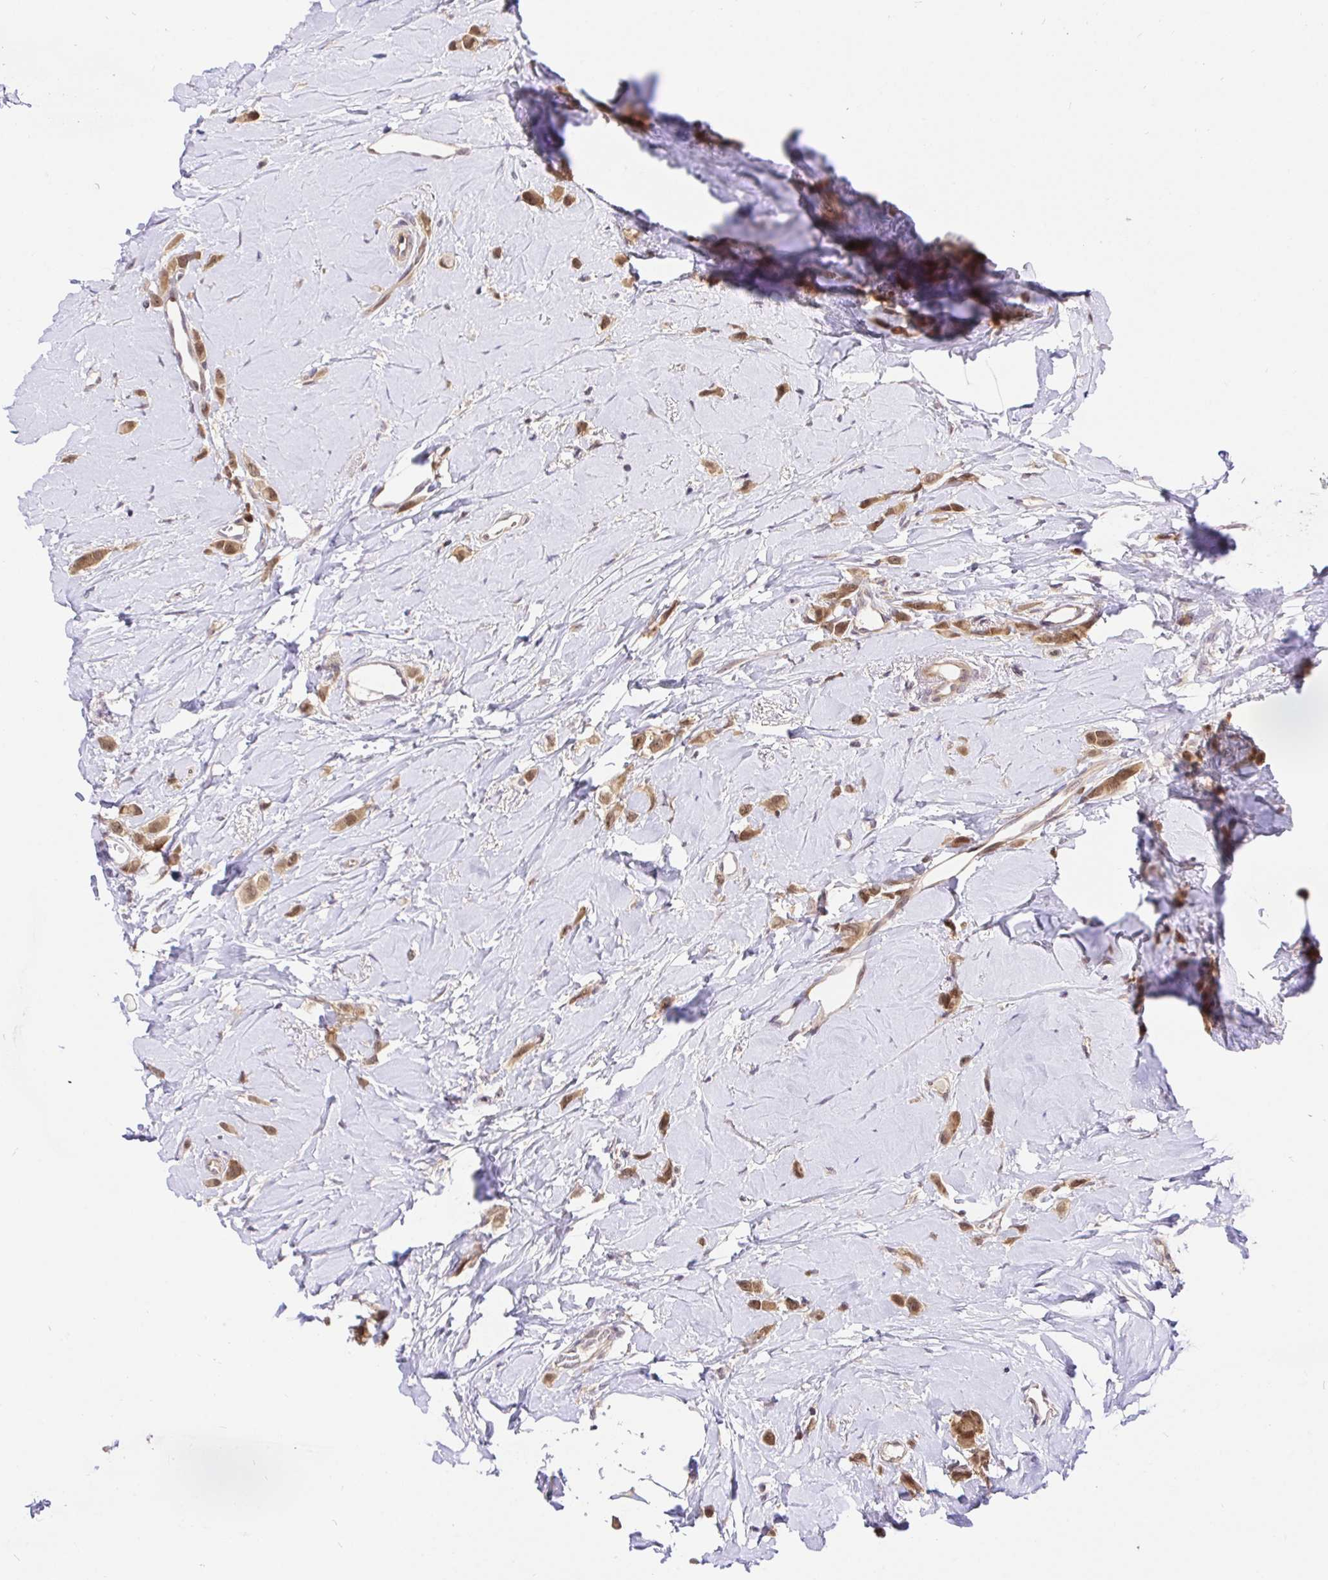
{"staining": {"intensity": "moderate", "quantity": ">75%", "location": "cytoplasmic/membranous,nuclear"}, "tissue": "breast cancer", "cell_type": "Tumor cells", "image_type": "cancer", "snomed": [{"axis": "morphology", "description": "Lobular carcinoma"}, {"axis": "topography", "description": "Breast"}], "caption": "Immunohistochemical staining of breast cancer (lobular carcinoma) reveals moderate cytoplasmic/membranous and nuclear protein staining in approximately >75% of tumor cells. Nuclei are stained in blue.", "gene": "UBE2M", "patient": {"sex": "female", "age": 66}}